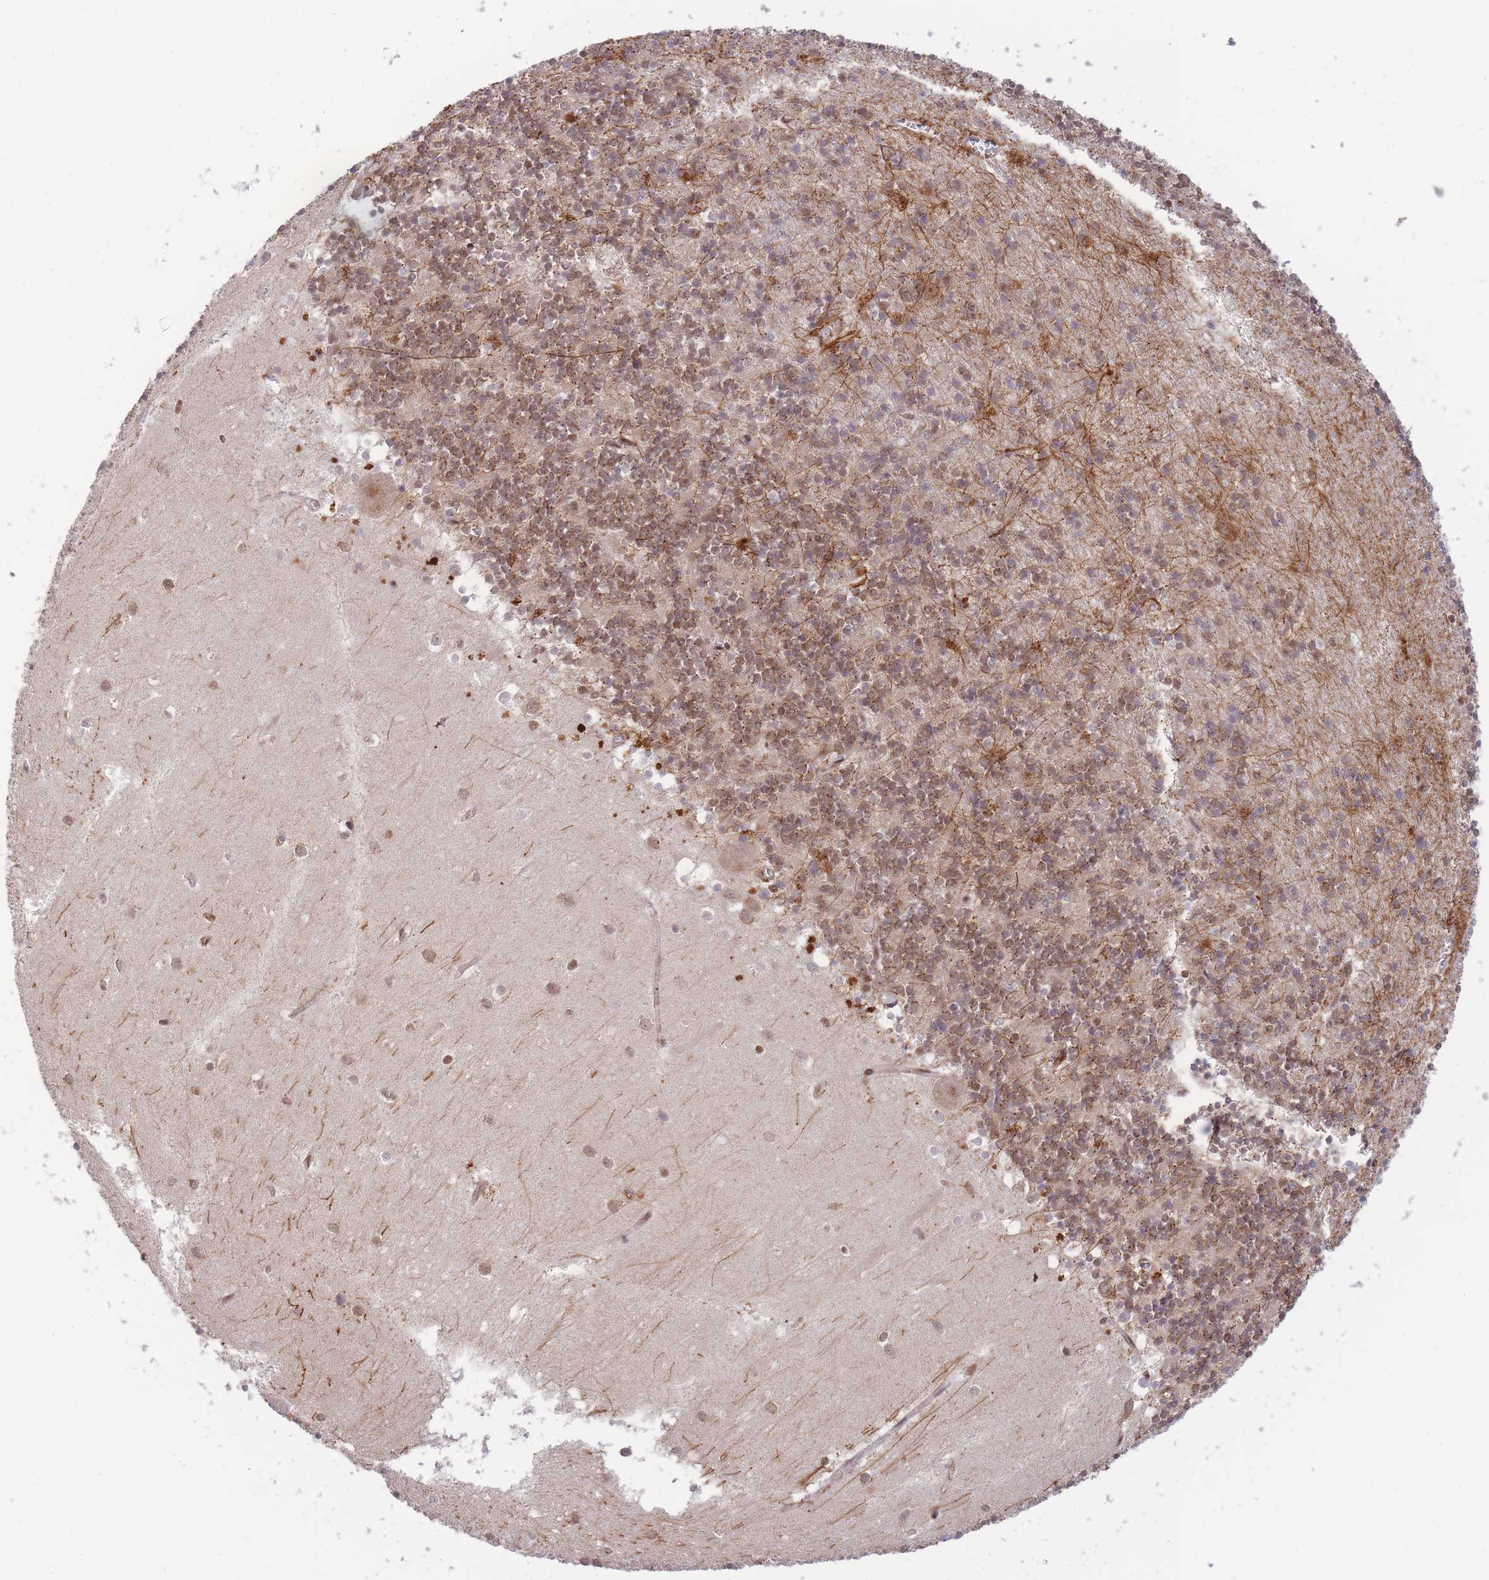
{"staining": {"intensity": "moderate", "quantity": "25%-75%", "location": "cytoplasmic/membranous,nuclear"}, "tissue": "cerebellum", "cell_type": "Cells in granular layer", "image_type": "normal", "snomed": [{"axis": "morphology", "description": "Normal tissue, NOS"}, {"axis": "topography", "description": "Cerebellum"}], "caption": "This histopathology image exhibits normal cerebellum stained with immunohistochemistry to label a protein in brown. The cytoplasmic/membranous,nuclear of cells in granular layer show moderate positivity for the protein. Nuclei are counter-stained blue.", "gene": "BOD1L1", "patient": {"sex": "male", "age": 54}}